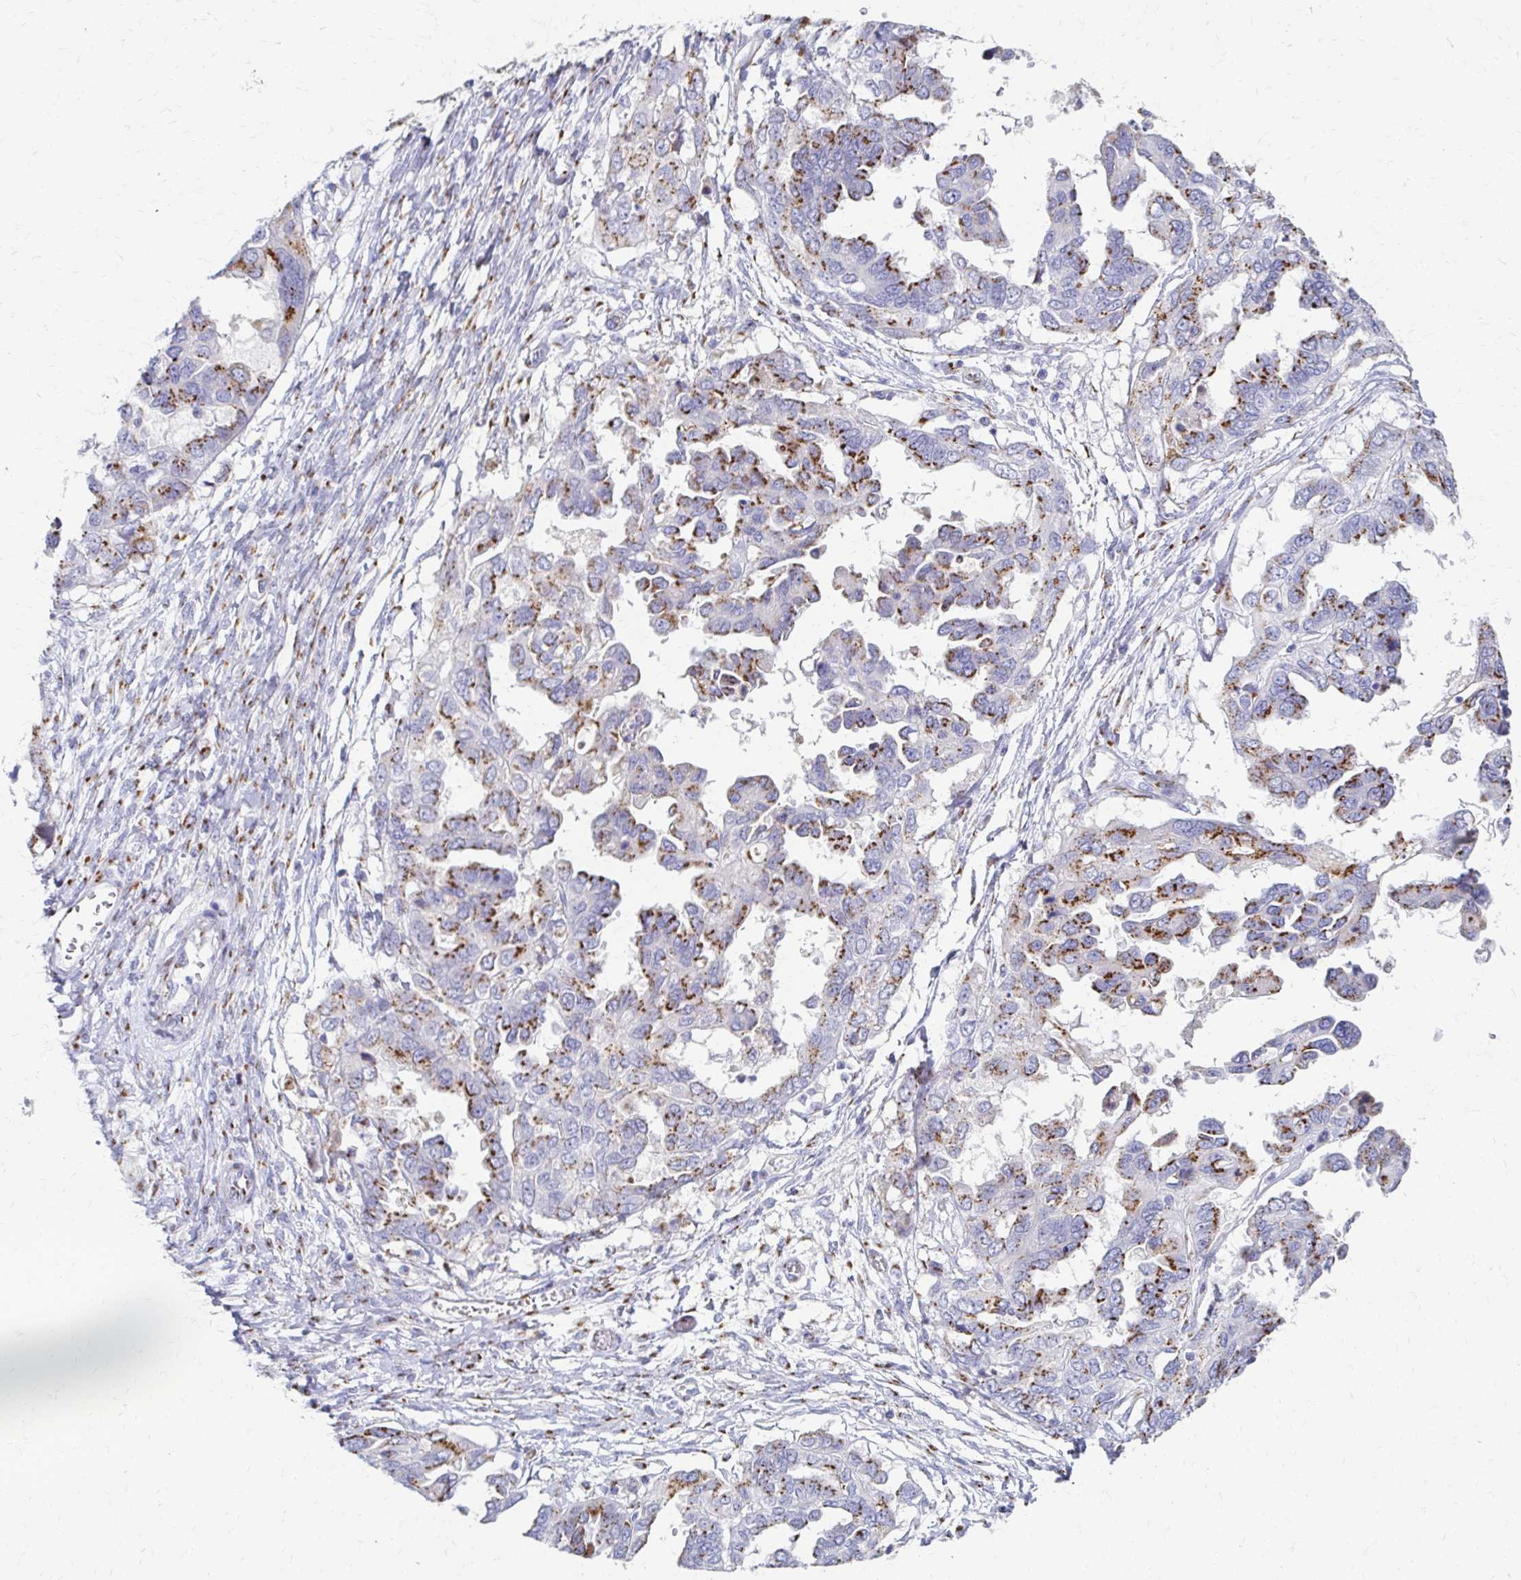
{"staining": {"intensity": "moderate", "quantity": "25%-75%", "location": "cytoplasmic/membranous"}, "tissue": "ovarian cancer", "cell_type": "Tumor cells", "image_type": "cancer", "snomed": [{"axis": "morphology", "description": "Cystadenocarcinoma, serous, NOS"}, {"axis": "topography", "description": "Ovary"}], "caption": "Protein analysis of ovarian serous cystadenocarcinoma tissue displays moderate cytoplasmic/membranous expression in approximately 25%-75% of tumor cells.", "gene": "TM9SF1", "patient": {"sex": "female", "age": 53}}